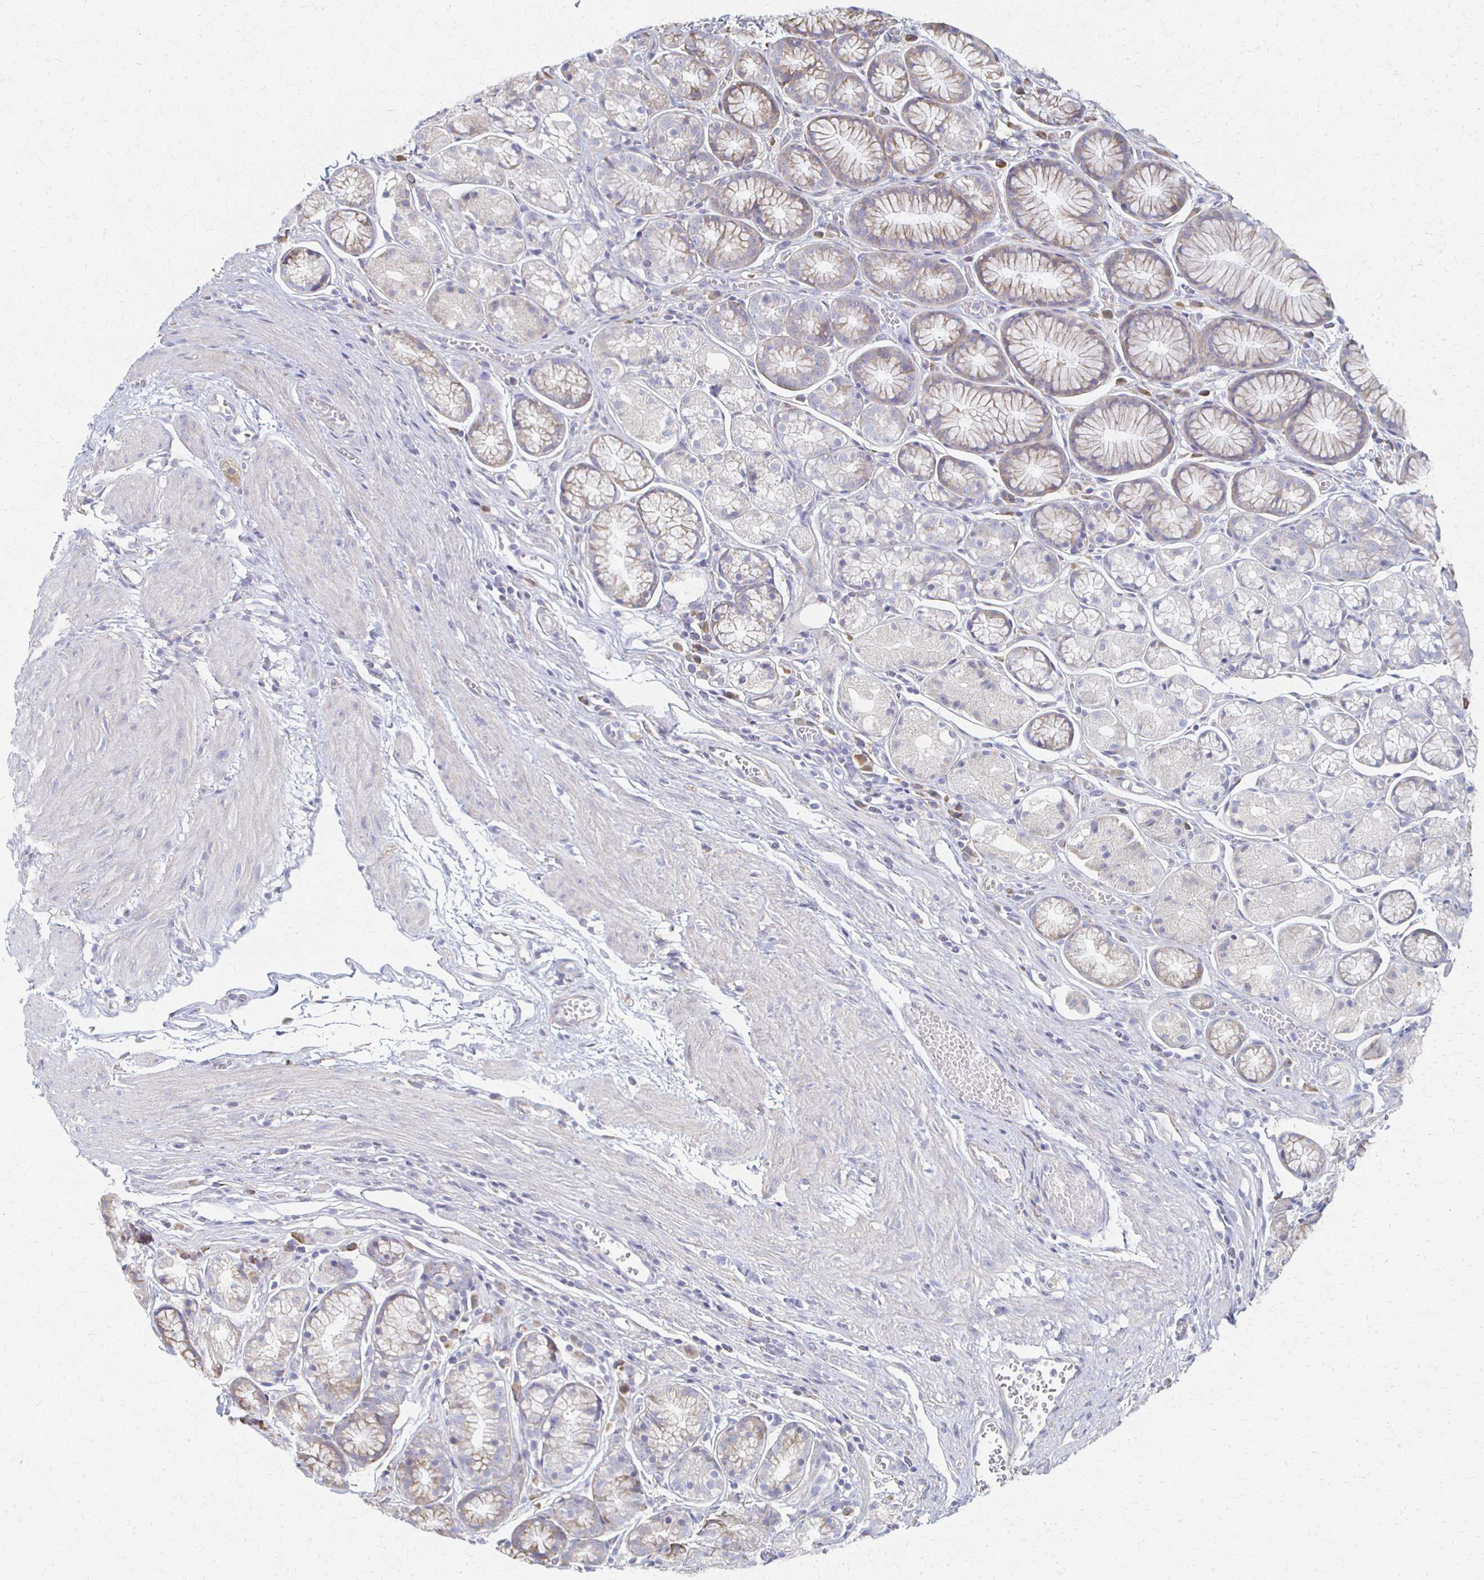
{"staining": {"intensity": "weak", "quantity": "<25%", "location": "cytoplasmic/membranous"}, "tissue": "stomach", "cell_type": "Glandular cells", "image_type": "normal", "snomed": [{"axis": "morphology", "description": "Normal tissue, NOS"}, {"axis": "topography", "description": "Smooth muscle"}, {"axis": "topography", "description": "Stomach"}], "caption": "Image shows no protein expression in glandular cells of normal stomach. Brightfield microscopy of IHC stained with DAB (brown) and hematoxylin (blue), captured at high magnification.", "gene": "ATP1A3", "patient": {"sex": "male", "age": 70}}